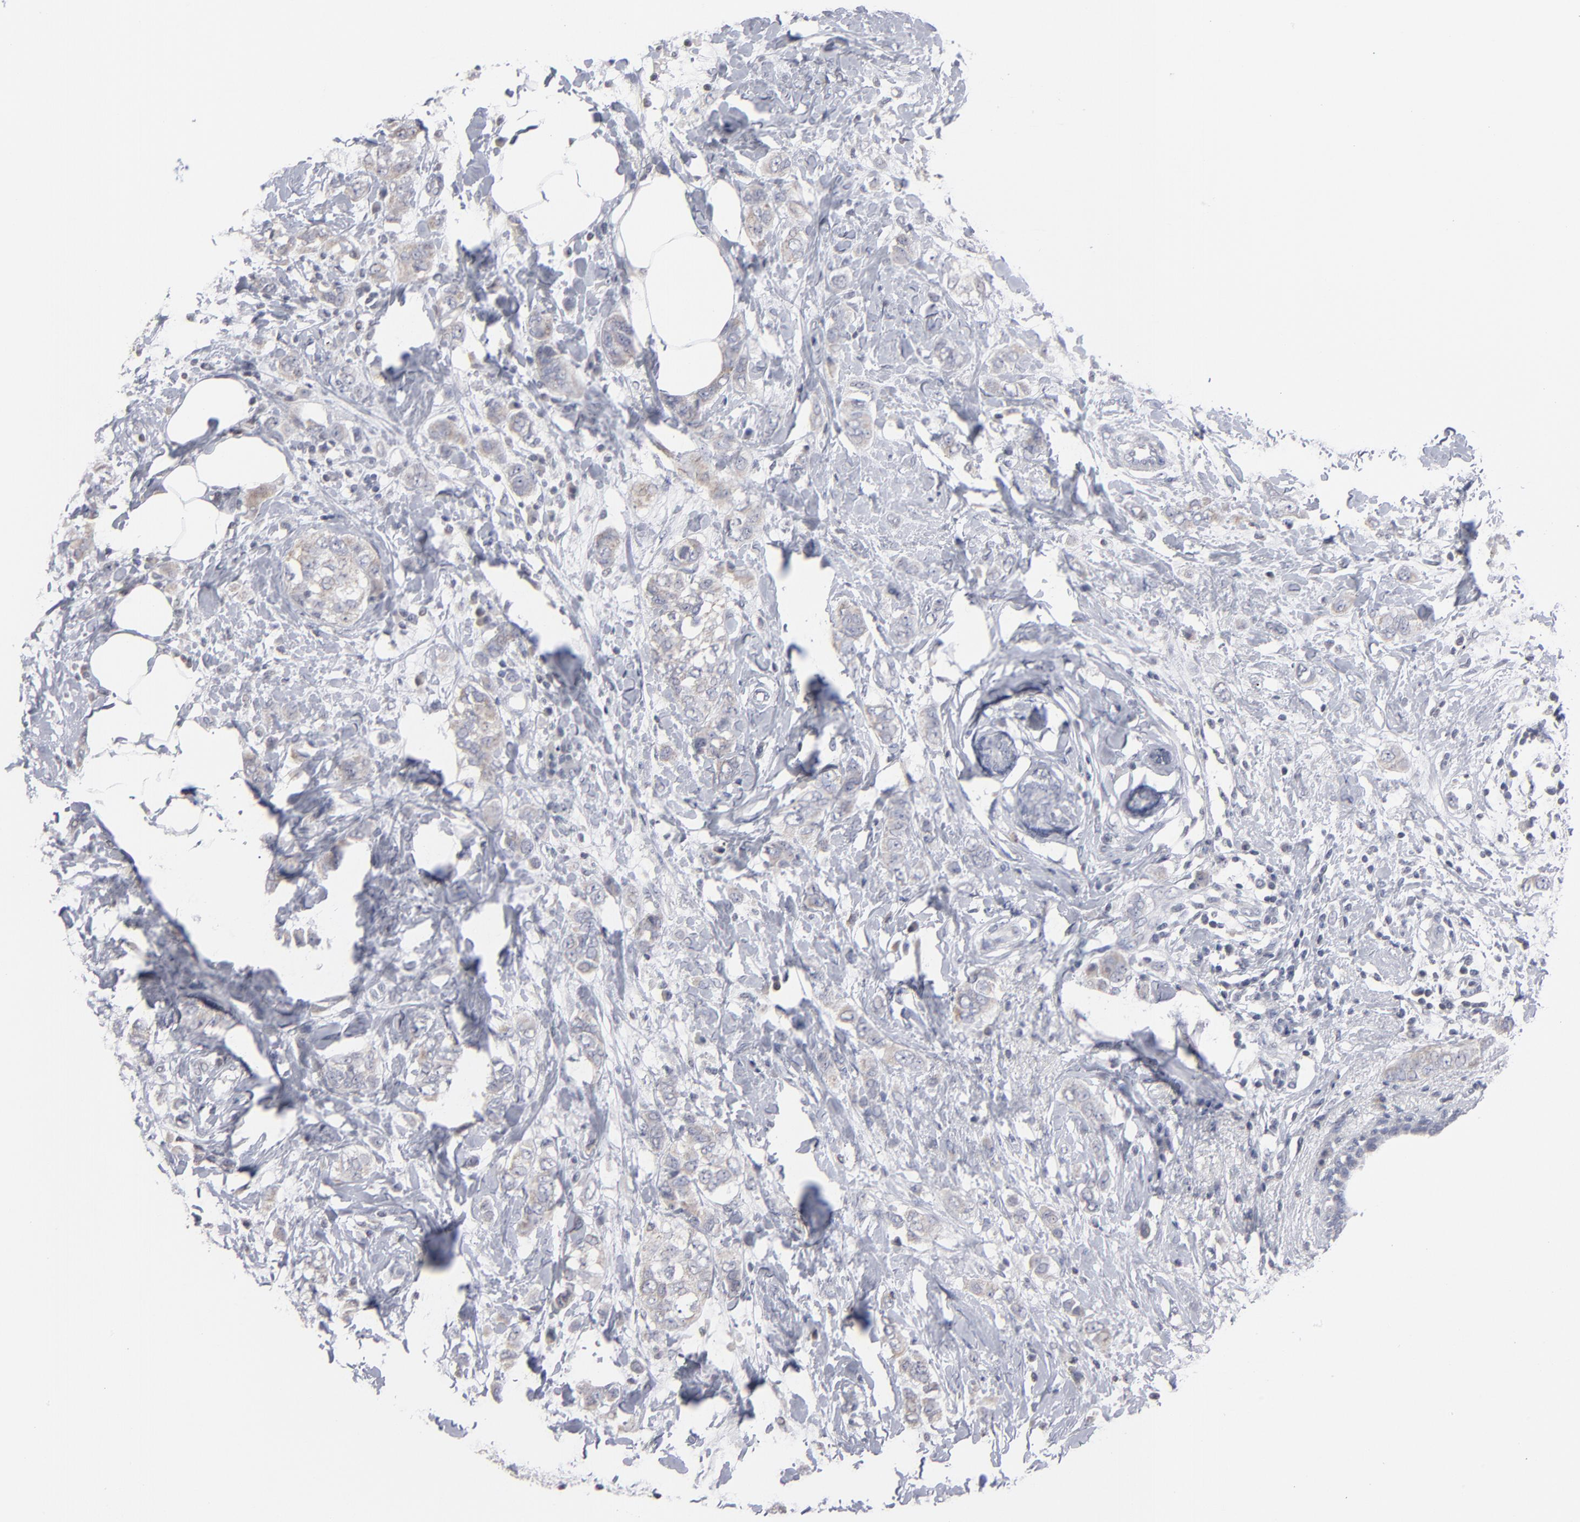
{"staining": {"intensity": "negative", "quantity": "none", "location": "none"}, "tissue": "breast cancer", "cell_type": "Tumor cells", "image_type": "cancer", "snomed": [{"axis": "morphology", "description": "Normal tissue, NOS"}, {"axis": "morphology", "description": "Duct carcinoma"}, {"axis": "topography", "description": "Breast"}], "caption": "Photomicrograph shows no protein staining in tumor cells of breast invasive ductal carcinoma tissue.", "gene": "RPH3A", "patient": {"sex": "female", "age": 50}}